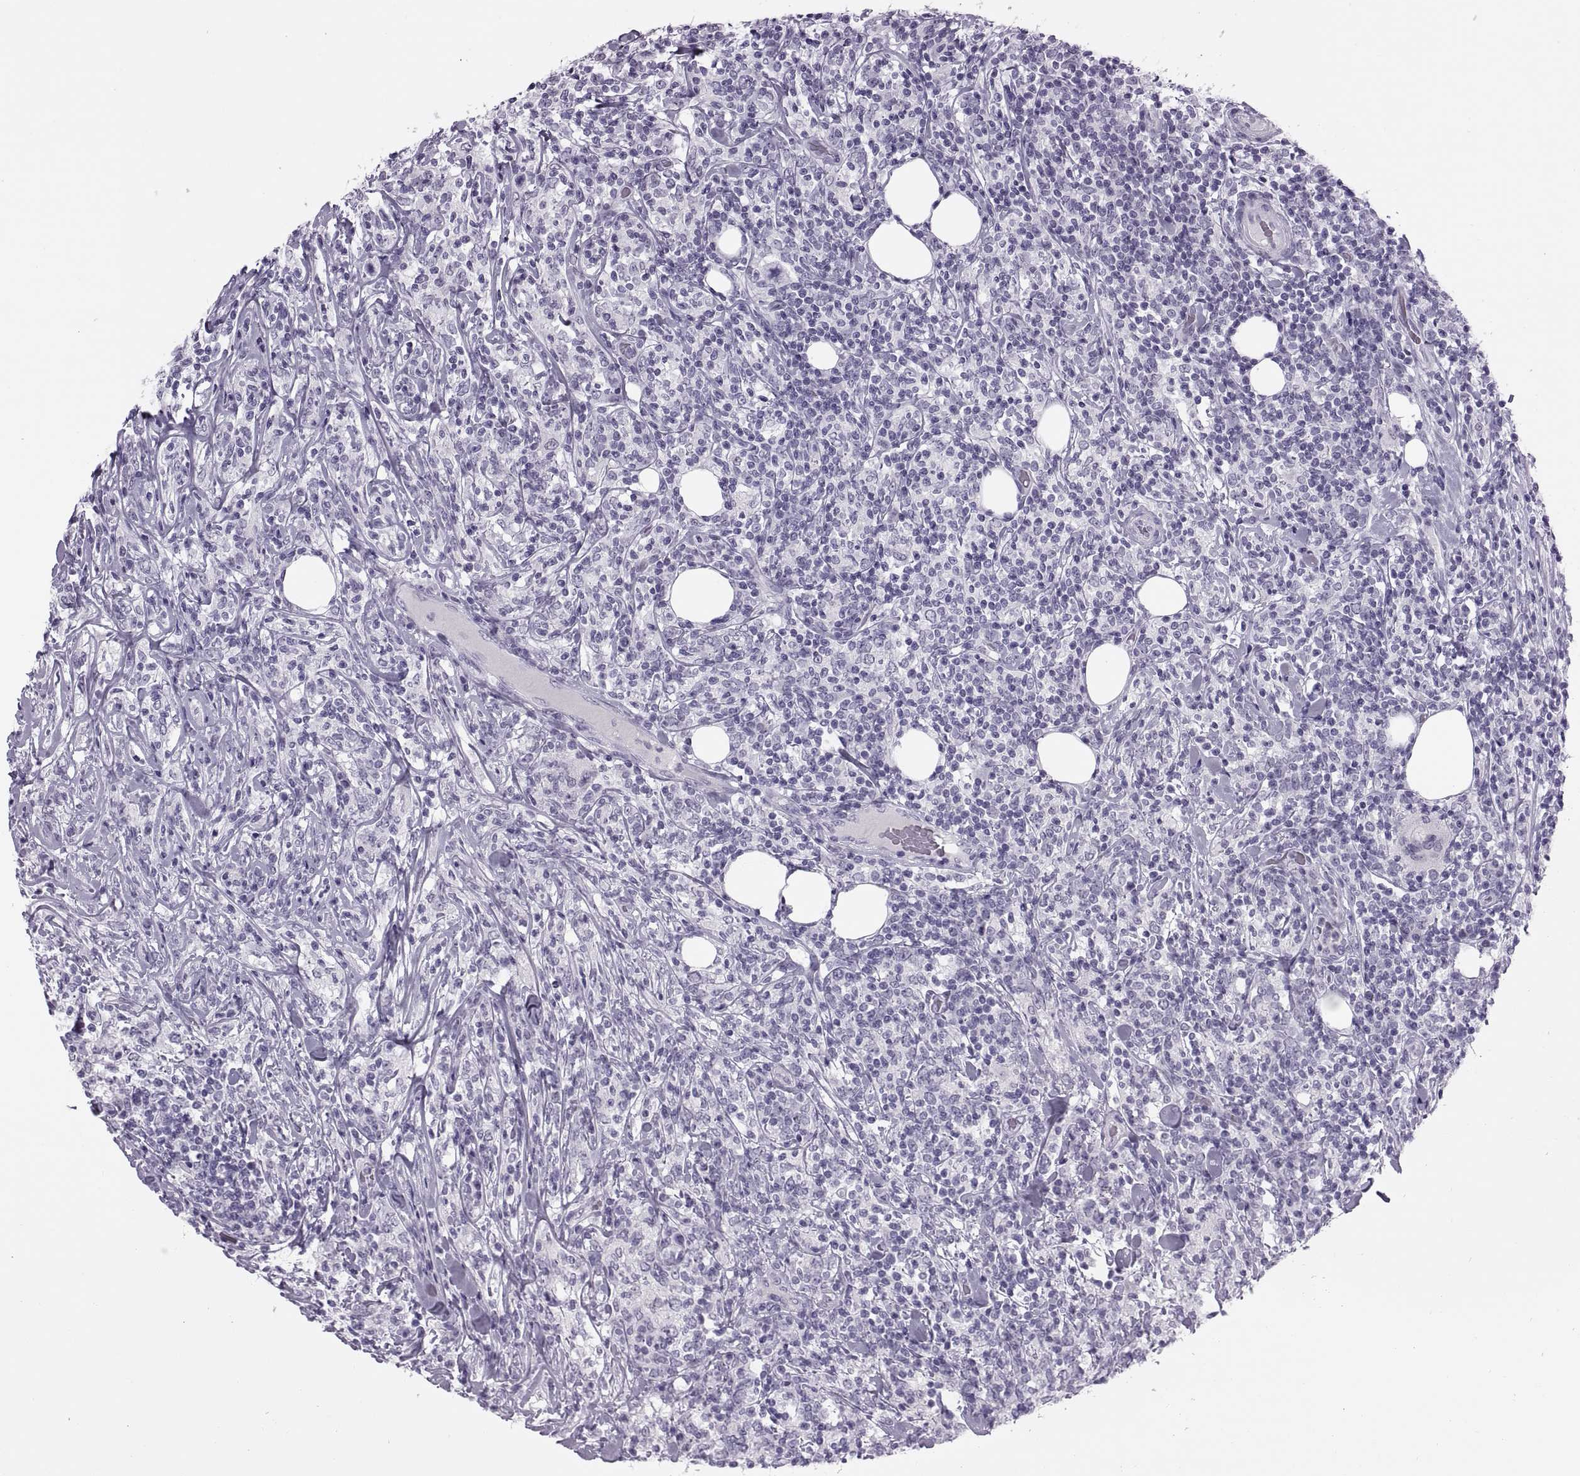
{"staining": {"intensity": "negative", "quantity": "none", "location": "none"}, "tissue": "lymphoma", "cell_type": "Tumor cells", "image_type": "cancer", "snomed": [{"axis": "morphology", "description": "Malignant lymphoma, non-Hodgkin's type, High grade"}, {"axis": "topography", "description": "Lymph node"}], "caption": "Lymphoma was stained to show a protein in brown. There is no significant expression in tumor cells.", "gene": "FAM24A", "patient": {"sex": "female", "age": 84}}